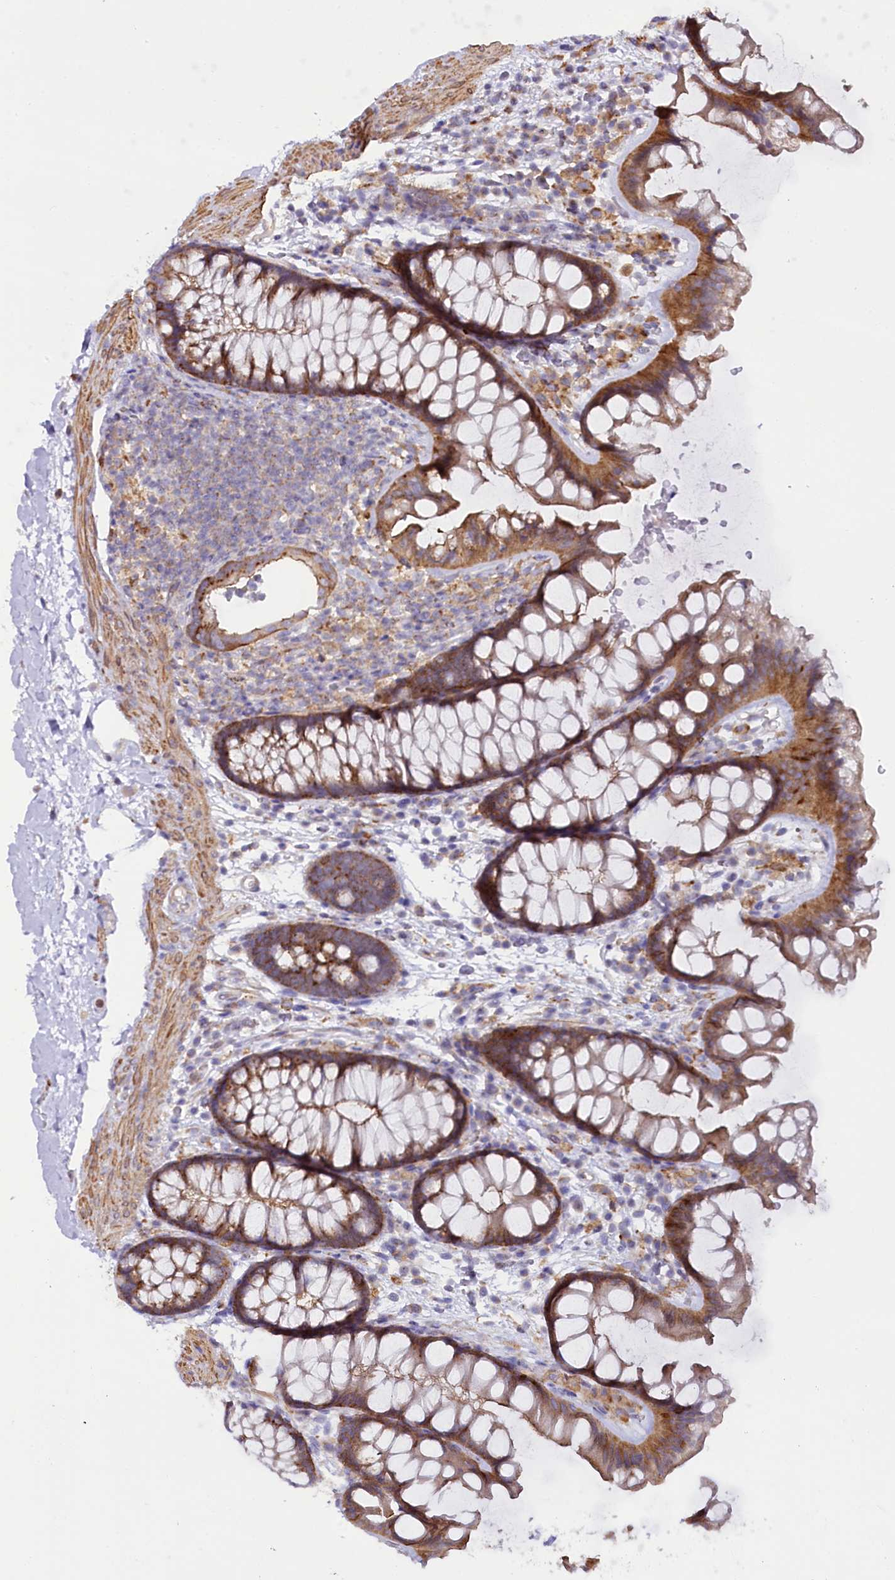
{"staining": {"intensity": "negative", "quantity": "none", "location": "none"}, "tissue": "colon", "cell_type": "Endothelial cells", "image_type": "normal", "snomed": [{"axis": "morphology", "description": "Normal tissue, NOS"}, {"axis": "topography", "description": "Colon"}], "caption": "Immunohistochemistry micrograph of normal colon: human colon stained with DAB (3,3'-diaminobenzidine) reveals no significant protein staining in endothelial cells.", "gene": "STX6", "patient": {"sex": "female", "age": 62}}